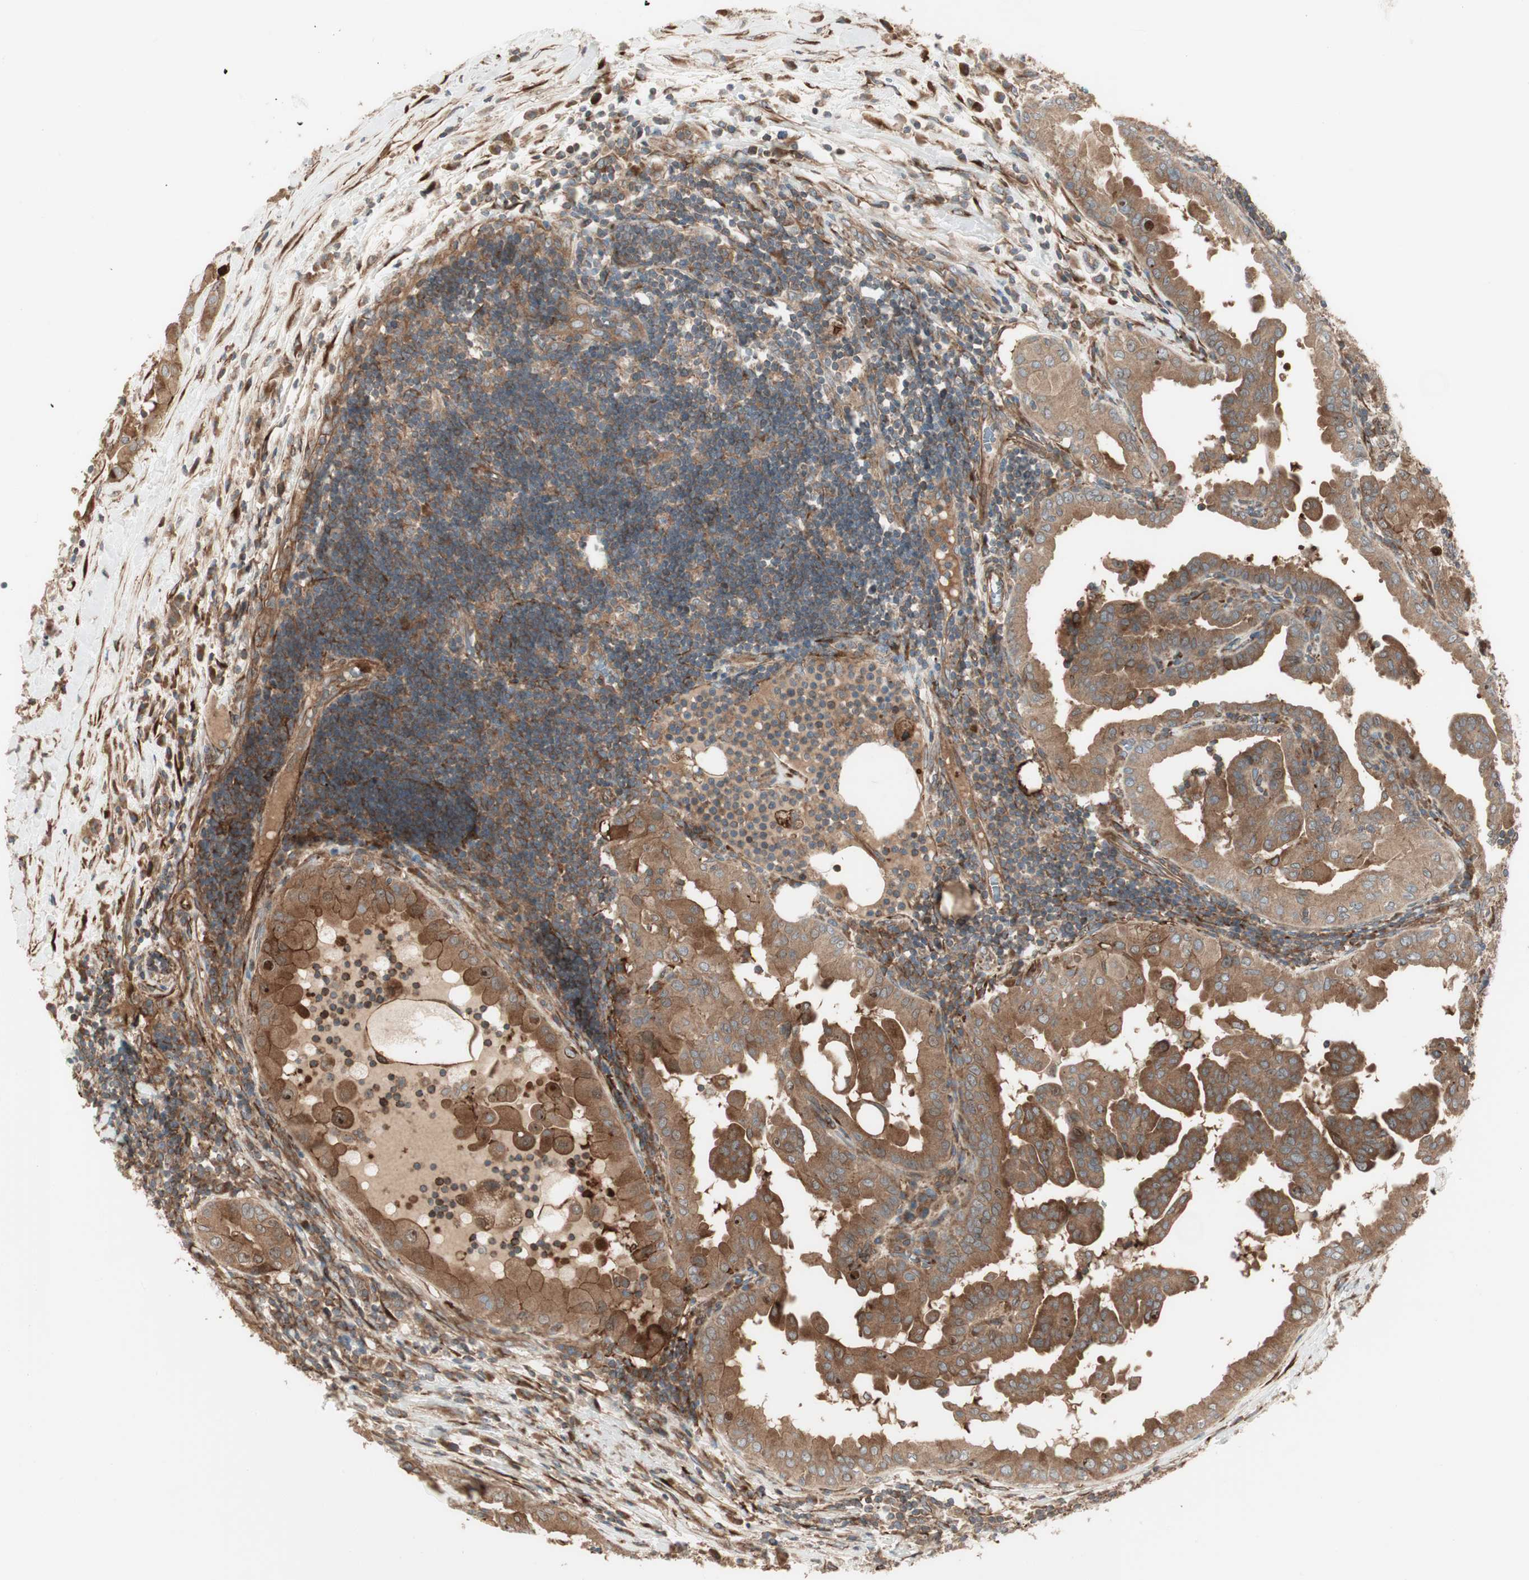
{"staining": {"intensity": "moderate", "quantity": ">75%", "location": "cytoplasmic/membranous"}, "tissue": "thyroid cancer", "cell_type": "Tumor cells", "image_type": "cancer", "snomed": [{"axis": "morphology", "description": "Papillary adenocarcinoma, NOS"}, {"axis": "topography", "description": "Thyroid gland"}], "caption": "Immunohistochemical staining of thyroid papillary adenocarcinoma reveals medium levels of moderate cytoplasmic/membranous positivity in approximately >75% of tumor cells. Using DAB (brown) and hematoxylin (blue) stains, captured at high magnification using brightfield microscopy.", "gene": "PRKG1", "patient": {"sex": "male", "age": 33}}